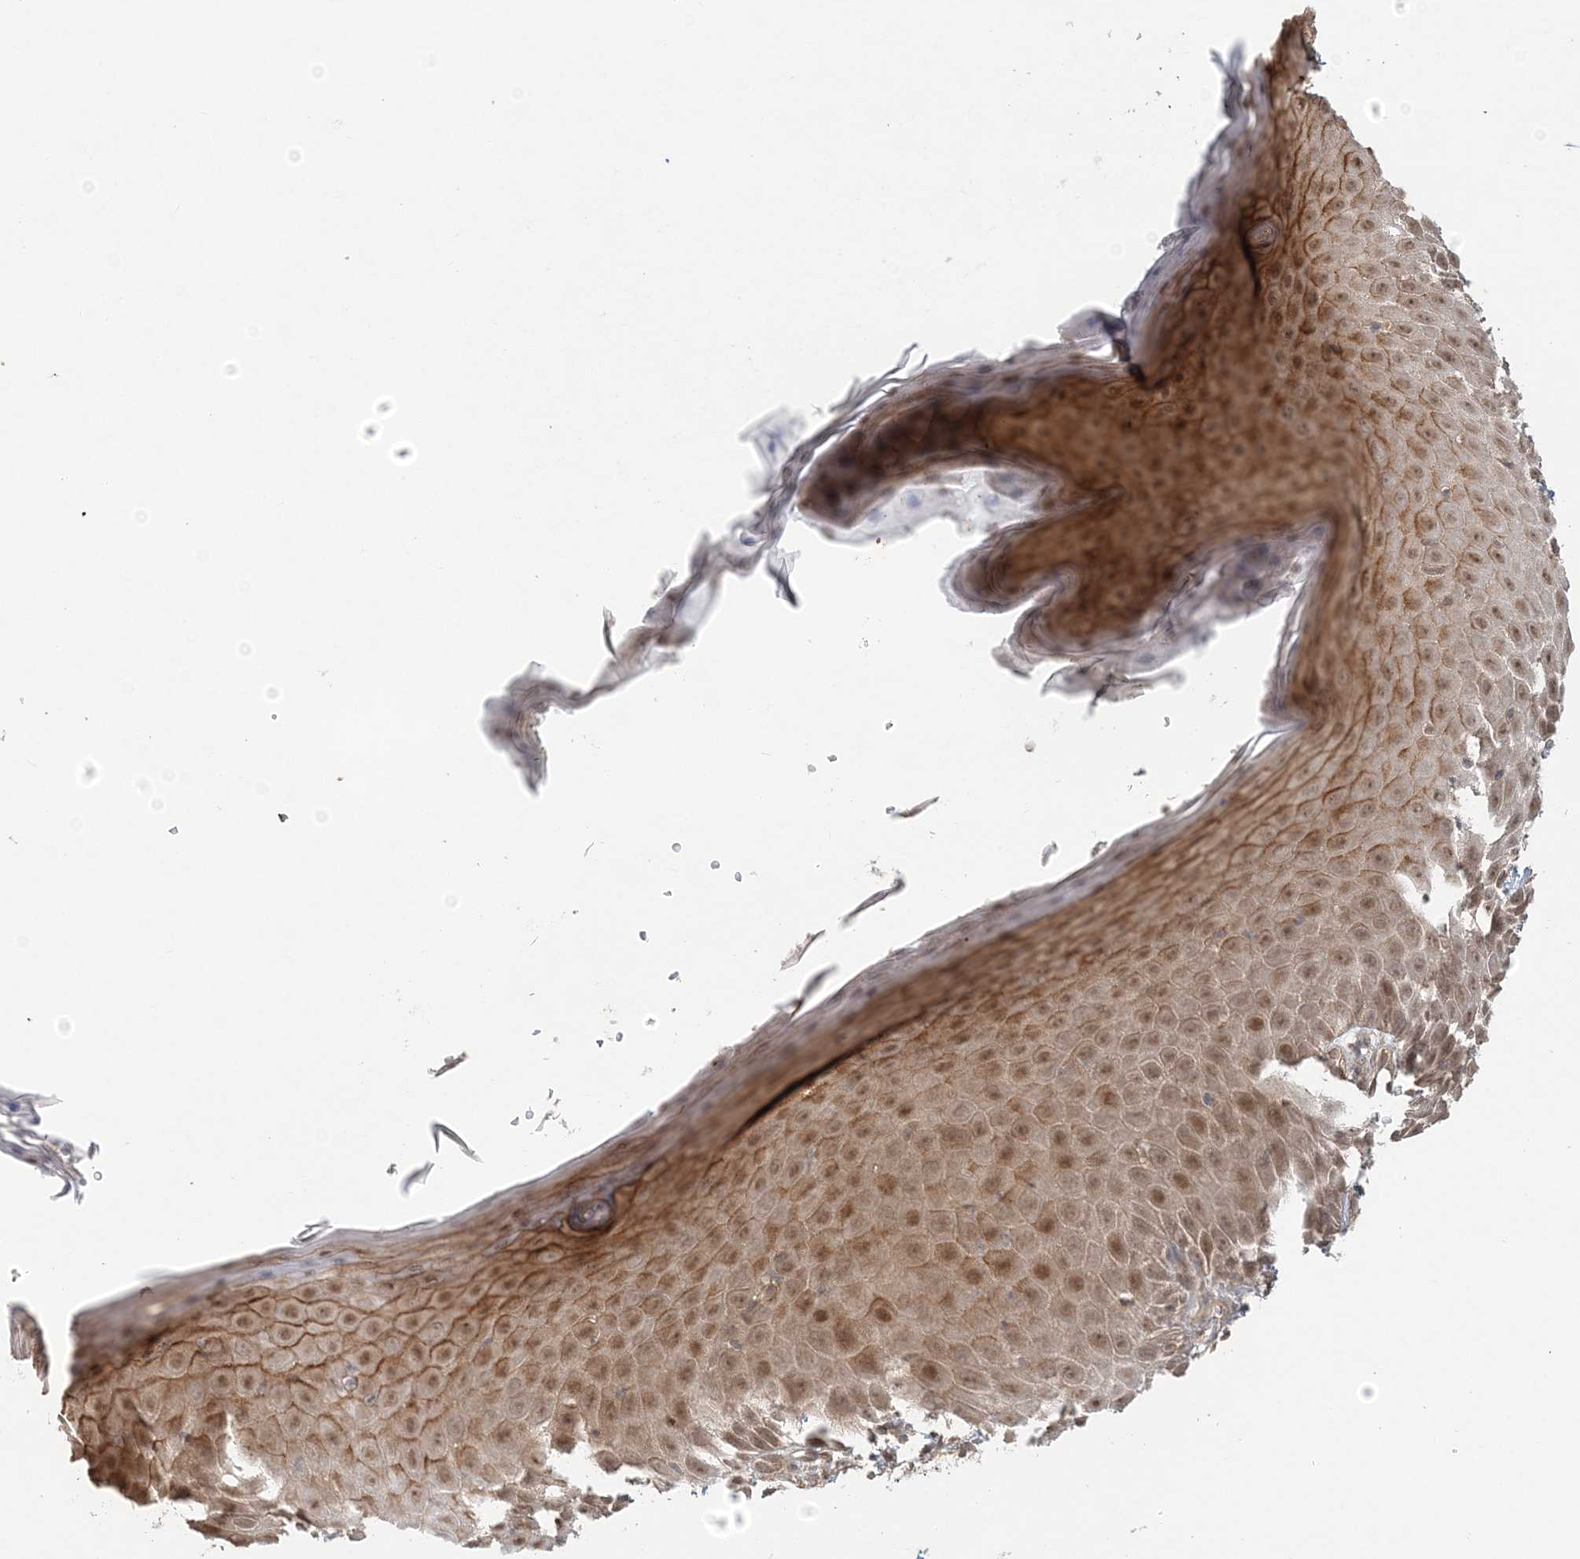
{"staining": {"intensity": "moderate", "quantity": ">75%", "location": "cytoplasmic/membranous,nuclear"}, "tissue": "skin", "cell_type": "Epidermal cells", "image_type": "normal", "snomed": [{"axis": "morphology", "description": "Normal tissue, NOS"}, {"axis": "topography", "description": "Vulva"}], "caption": "Brown immunohistochemical staining in benign human skin demonstrates moderate cytoplasmic/membranous,nuclear positivity in about >75% of epidermal cells. (DAB IHC, brown staining for protein, blue staining for nuclei).", "gene": "KIAA0232", "patient": {"sex": "female", "age": 68}}